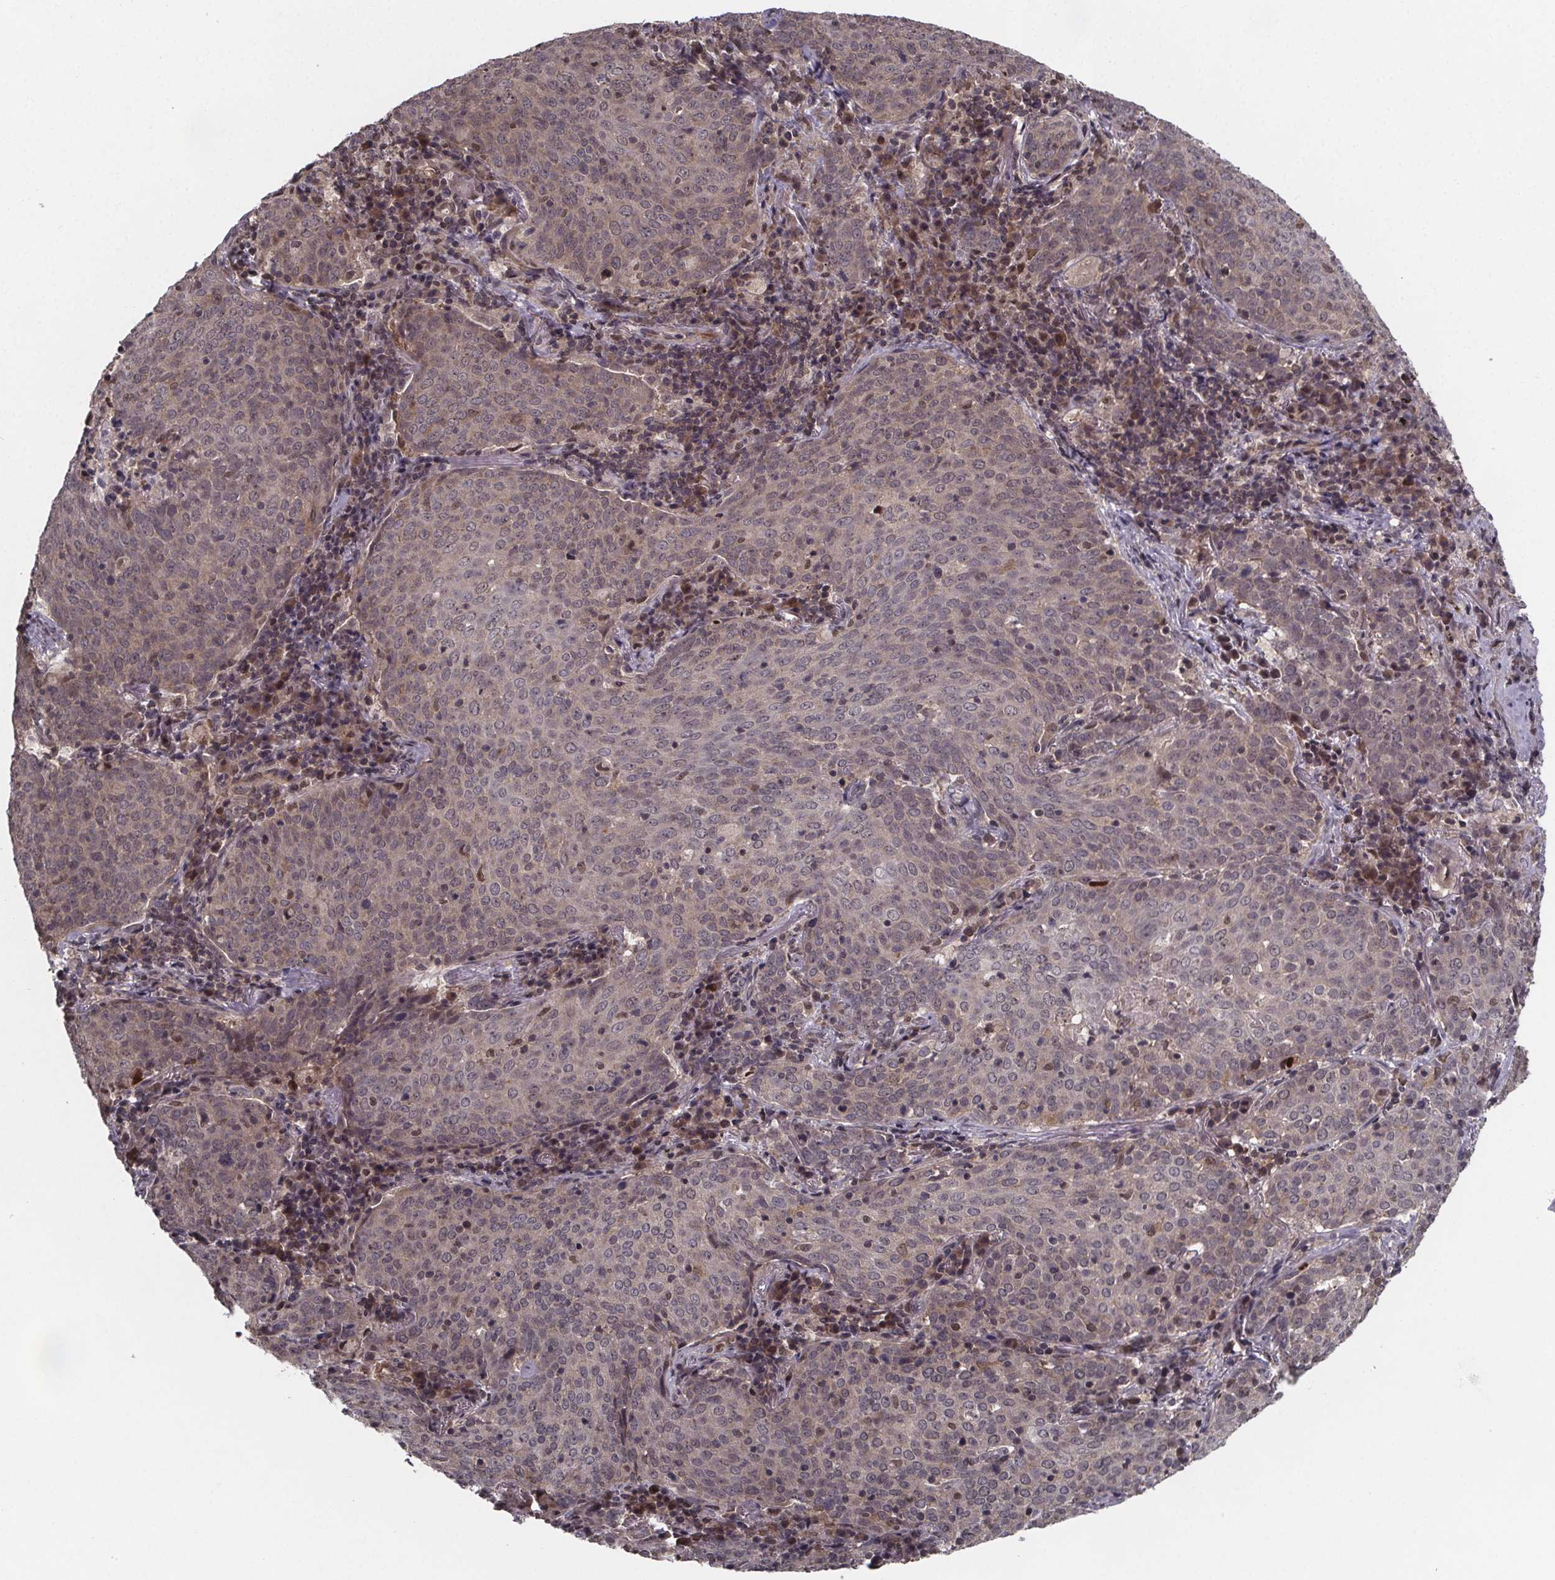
{"staining": {"intensity": "weak", "quantity": "<25%", "location": "nuclear"}, "tissue": "lung cancer", "cell_type": "Tumor cells", "image_type": "cancer", "snomed": [{"axis": "morphology", "description": "Squamous cell carcinoma, NOS"}, {"axis": "topography", "description": "Lung"}], "caption": "IHC of human lung cancer (squamous cell carcinoma) shows no staining in tumor cells. (DAB (3,3'-diaminobenzidine) immunohistochemistry visualized using brightfield microscopy, high magnification).", "gene": "FN3KRP", "patient": {"sex": "male", "age": 82}}